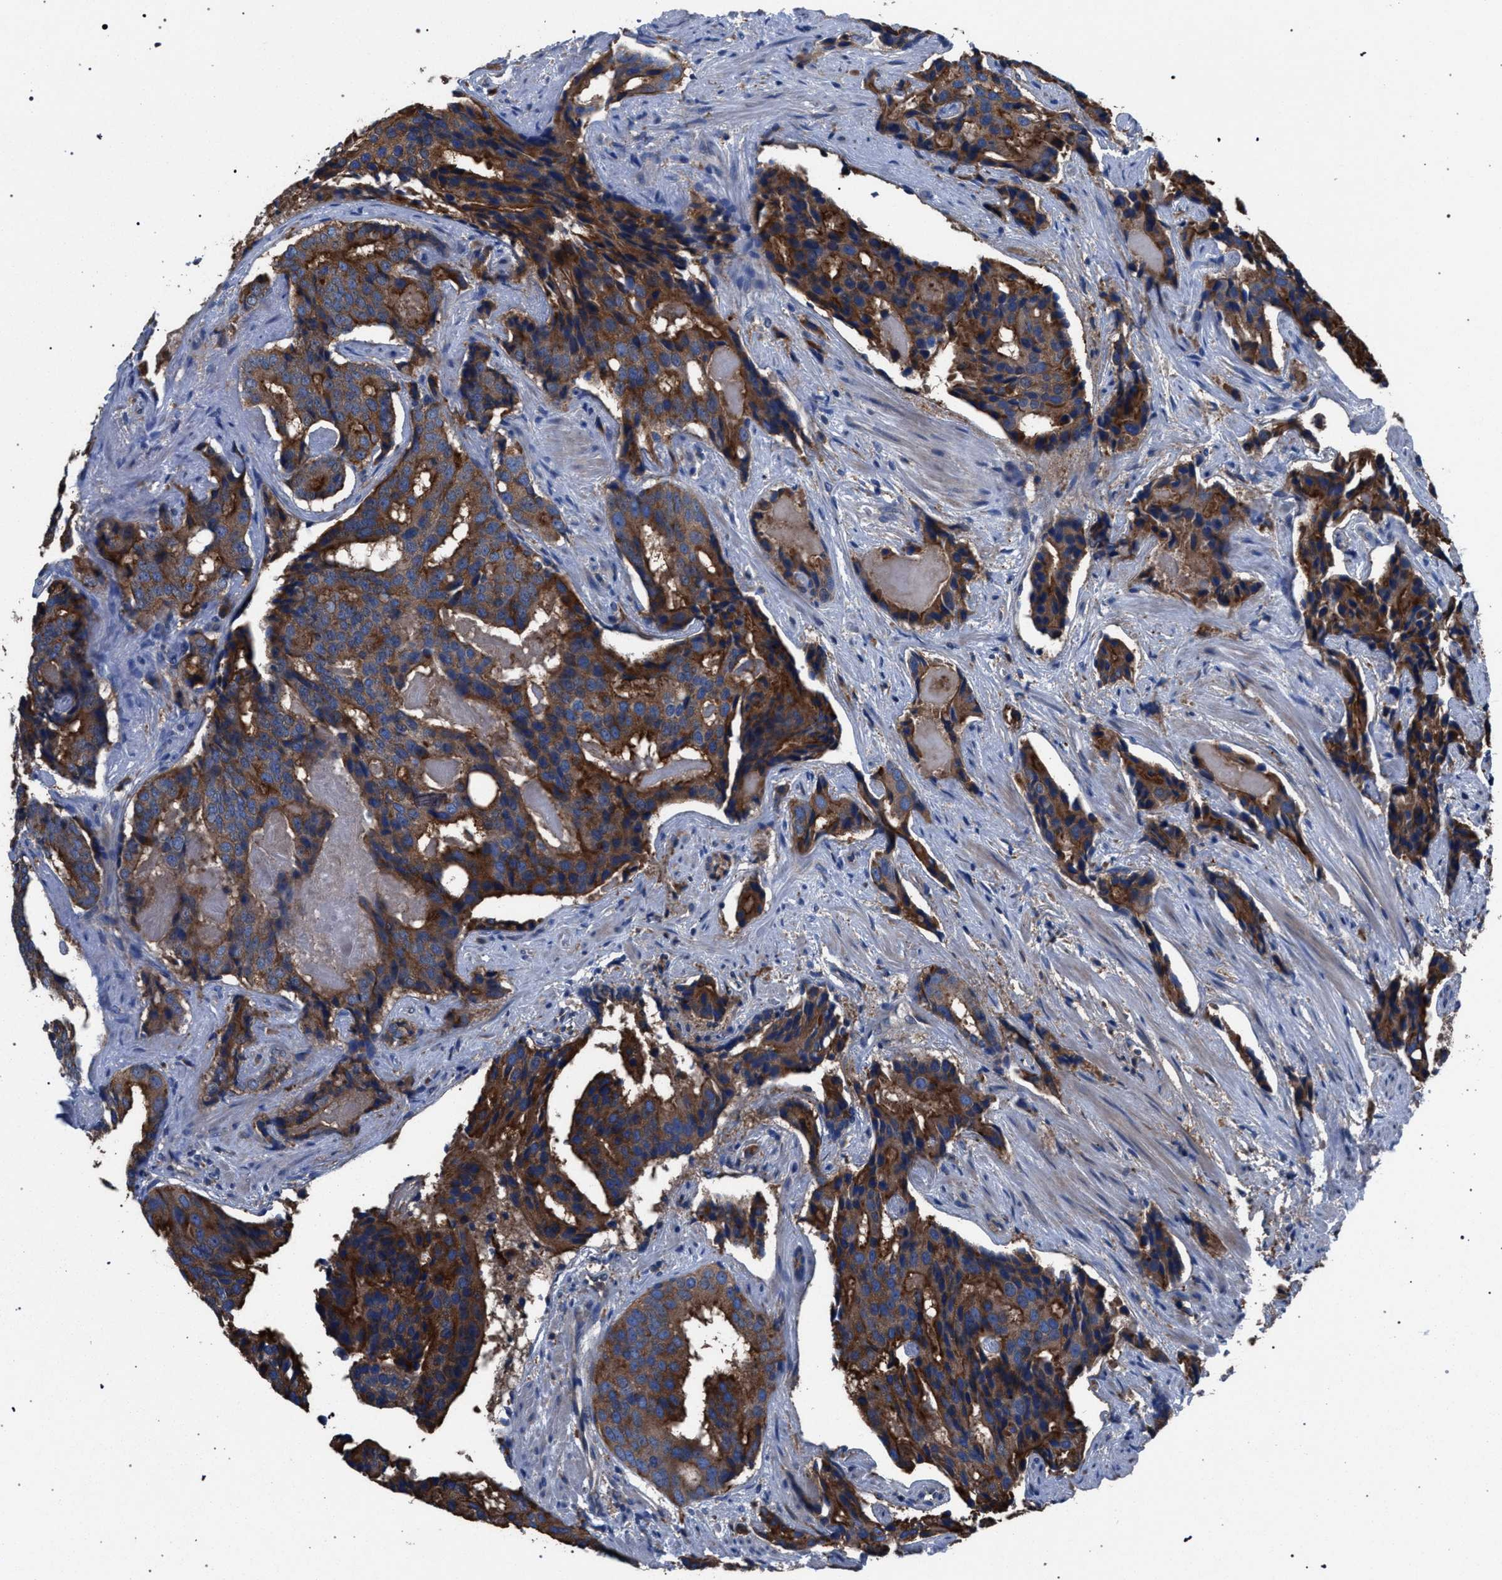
{"staining": {"intensity": "strong", "quantity": ">75%", "location": "cytoplasmic/membranous"}, "tissue": "prostate cancer", "cell_type": "Tumor cells", "image_type": "cancer", "snomed": [{"axis": "morphology", "description": "Adenocarcinoma, High grade"}, {"axis": "topography", "description": "Prostate"}], "caption": "Immunohistochemistry (IHC) (DAB (3,3'-diaminobenzidine)) staining of prostate high-grade adenocarcinoma shows strong cytoplasmic/membranous protein positivity in approximately >75% of tumor cells.", "gene": "ATP6V0A1", "patient": {"sex": "male", "age": 58}}